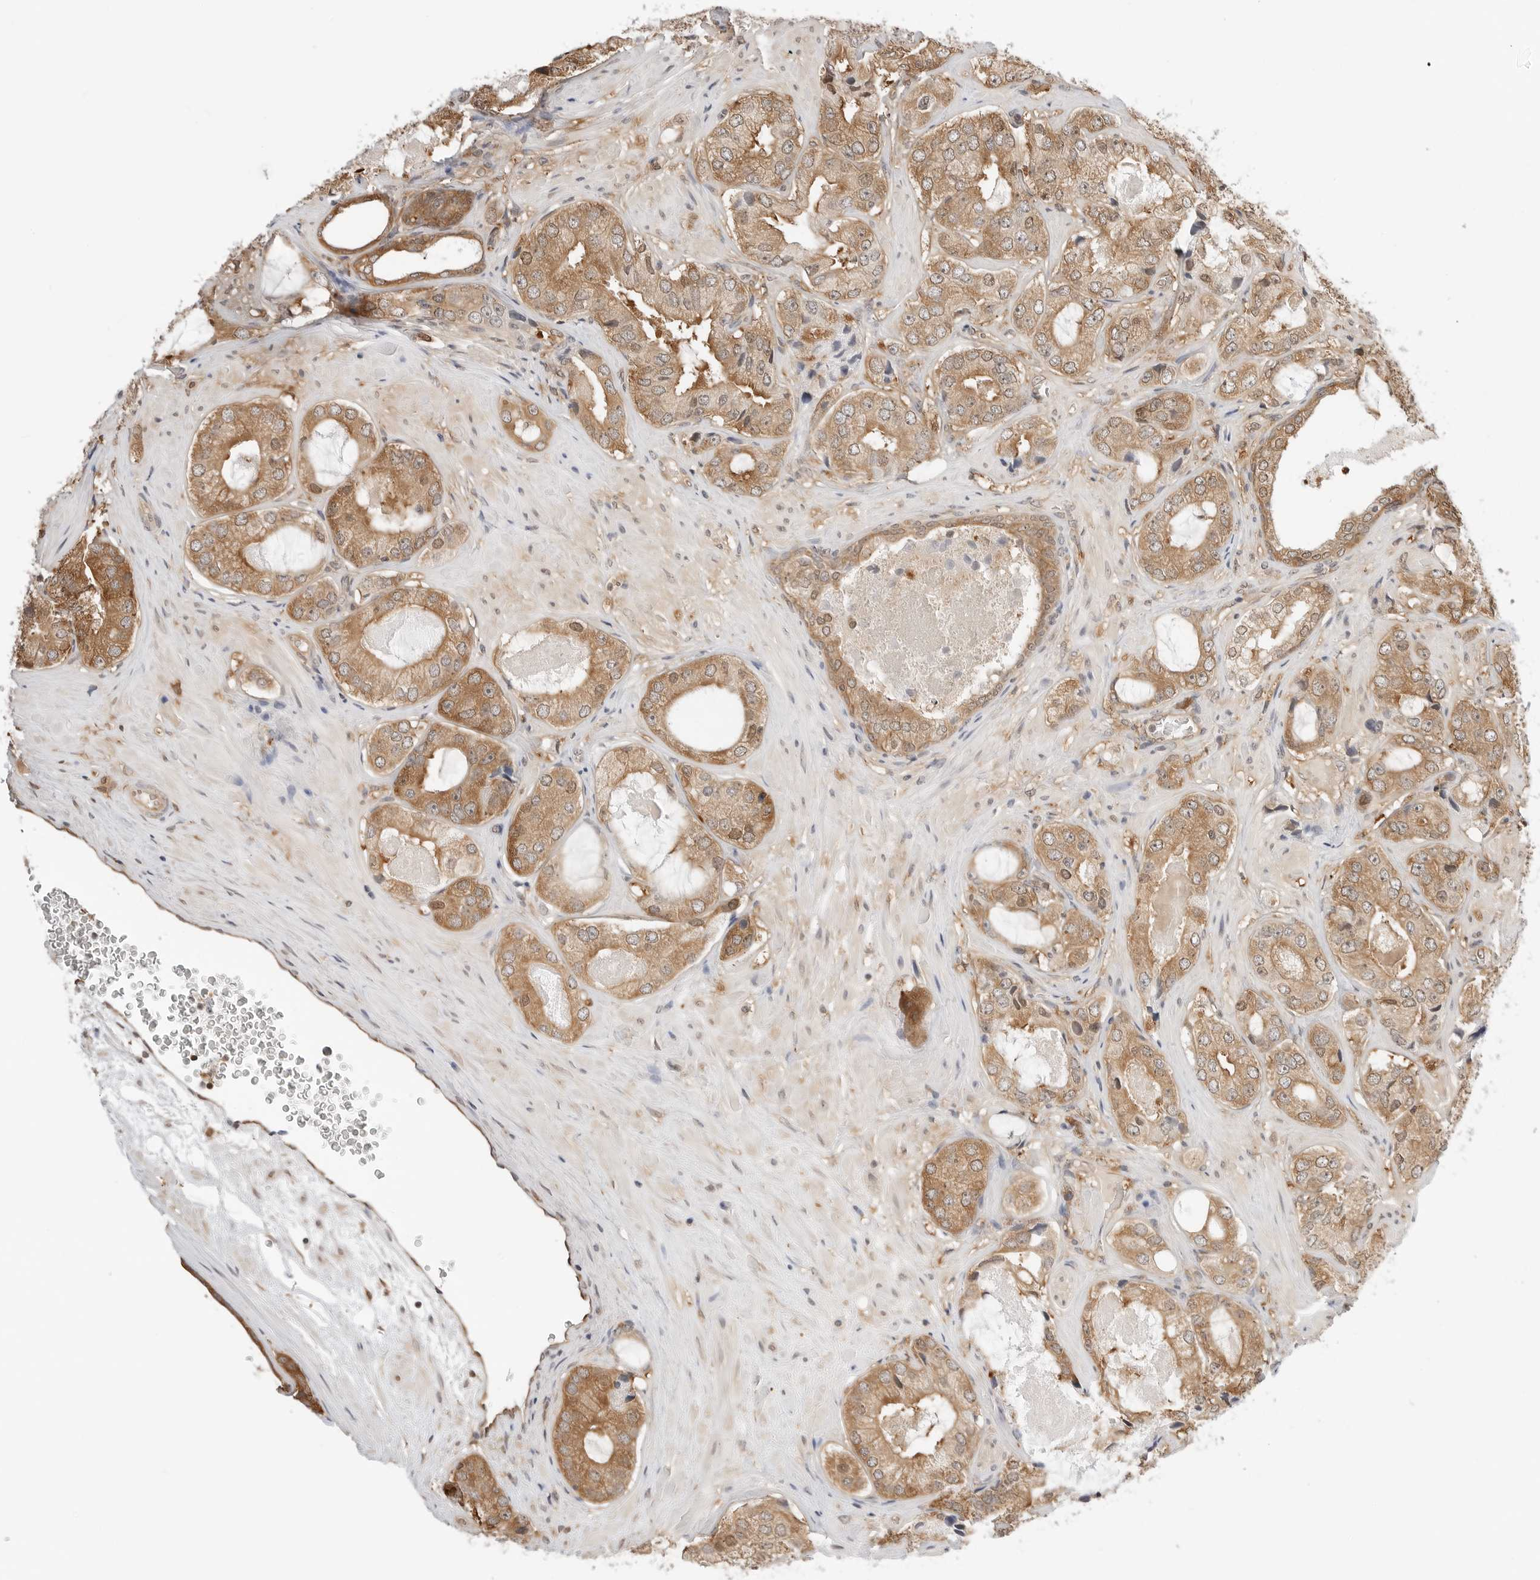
{"staining": {"intensity": "moderate", "quantity": ">75%", "location": "cytoplasmic/membranous"}, "tissue": "prostate cancer", "cell_type": "Tumor cells", "image_type": "cancer", "snomed": [{"axis": "morphology", "description": "Adenocarcinoma, High grade"}, {"axis": "topography", "description": "Prostate"}], "caption": "Immunohistochemical staining of human prostate high-grade adenocarcinoma exhibits moderate cytoplasmic/membranous protein positivity in approximately >75% of tumor cells. The protein is stained brown, and the nuclei are stained in blue (DAB IHC with brightfield microscopy, high magnification).", "gene": "NUDC", "patient": {"sex": "male", "age": 59}}